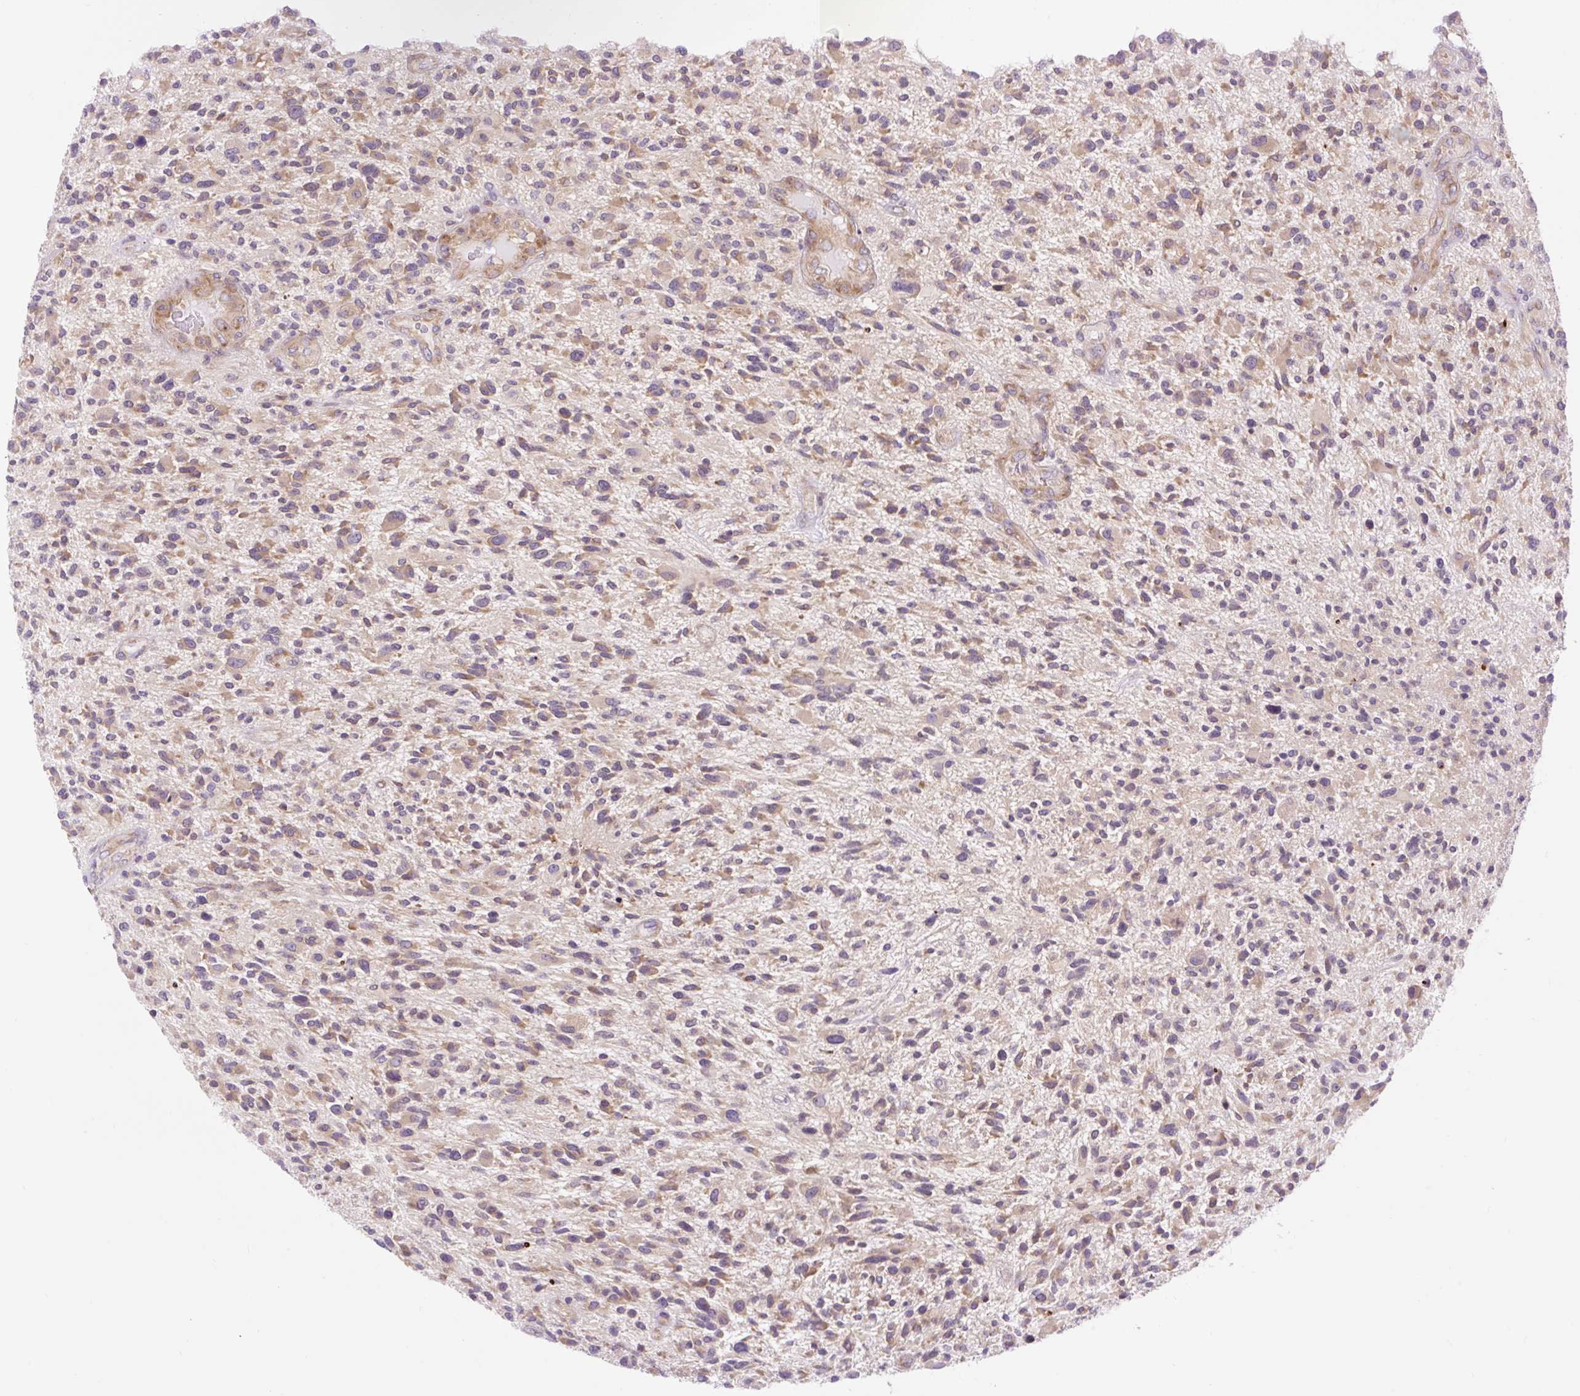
{"staining": {"intensity": "moderate", "quantity": "25%-75%", "location": "cytoplasmic/membranous"}, "tissue": "glioma", "cell_type": "Tumor cells", "image_type": "cancer", "snomed": [{"axis": "morphology", "description": "Glioma, malignant, High grade"}, {"axis": "topography", "description": "Brain"}], "caption": "Immunohistochemical staining of glioma shows moderate cytoplasmic/membranous protein staining in about 25%-75% of tumor cells.", "gene": "GPR45", "patient": {"sex": "male", "age": 47}}